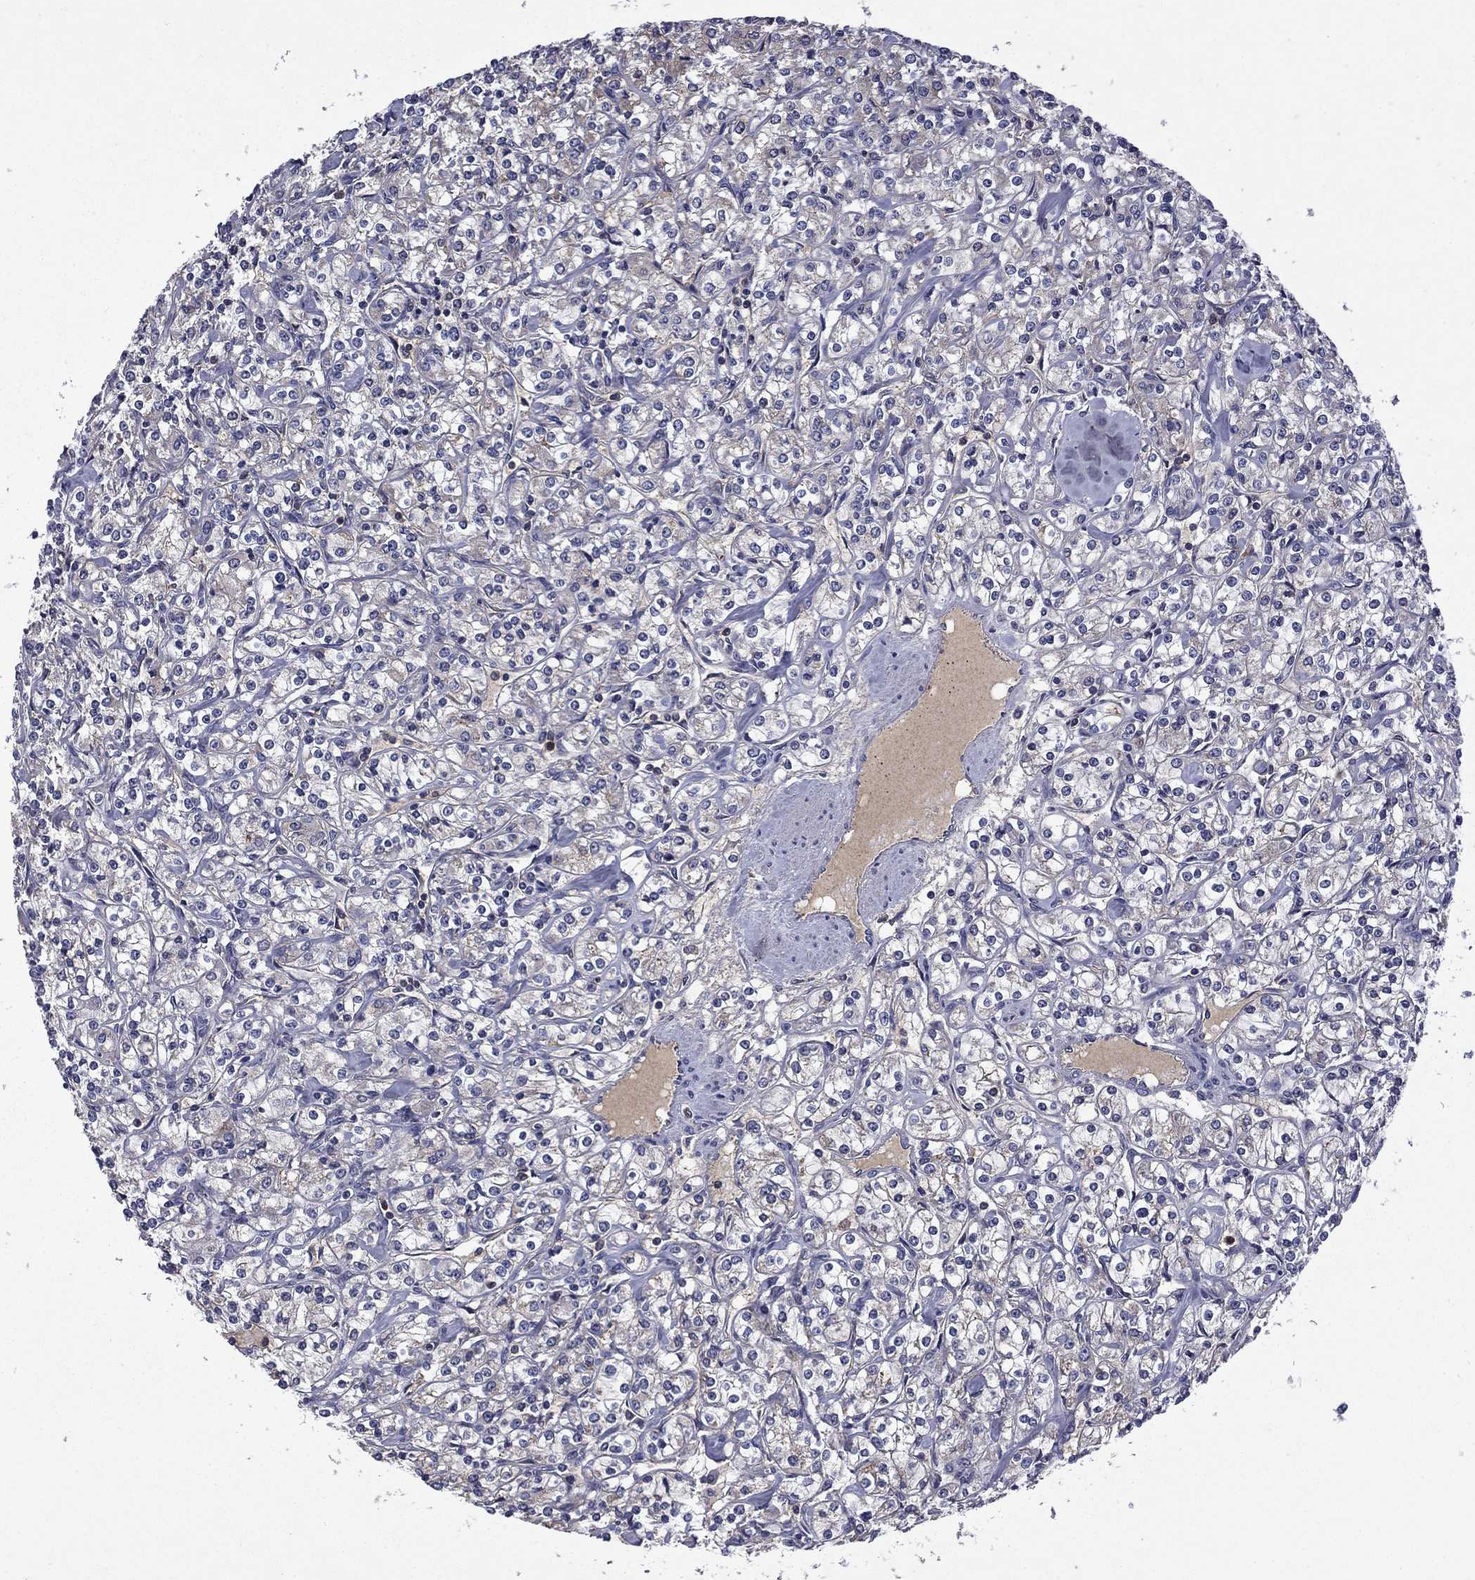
{"staining": {"intensity": "negative", "quantity": "none", "location": "none"}, "tissue": "renal cancer", "cell_type": "Tumor cells", "image_type": "cancer", "snomed": [{"axis": "morphology", "description": "Adenocarcinoma, NOS"}, {"axis": "topography", "description": "Kidney"}], "caption": "The micrograph shows no significant expression in tumor cells of renal adenocarcinoma.", "gene": "CEACAM7", "patient": {"sex": "male", "age": 77}}